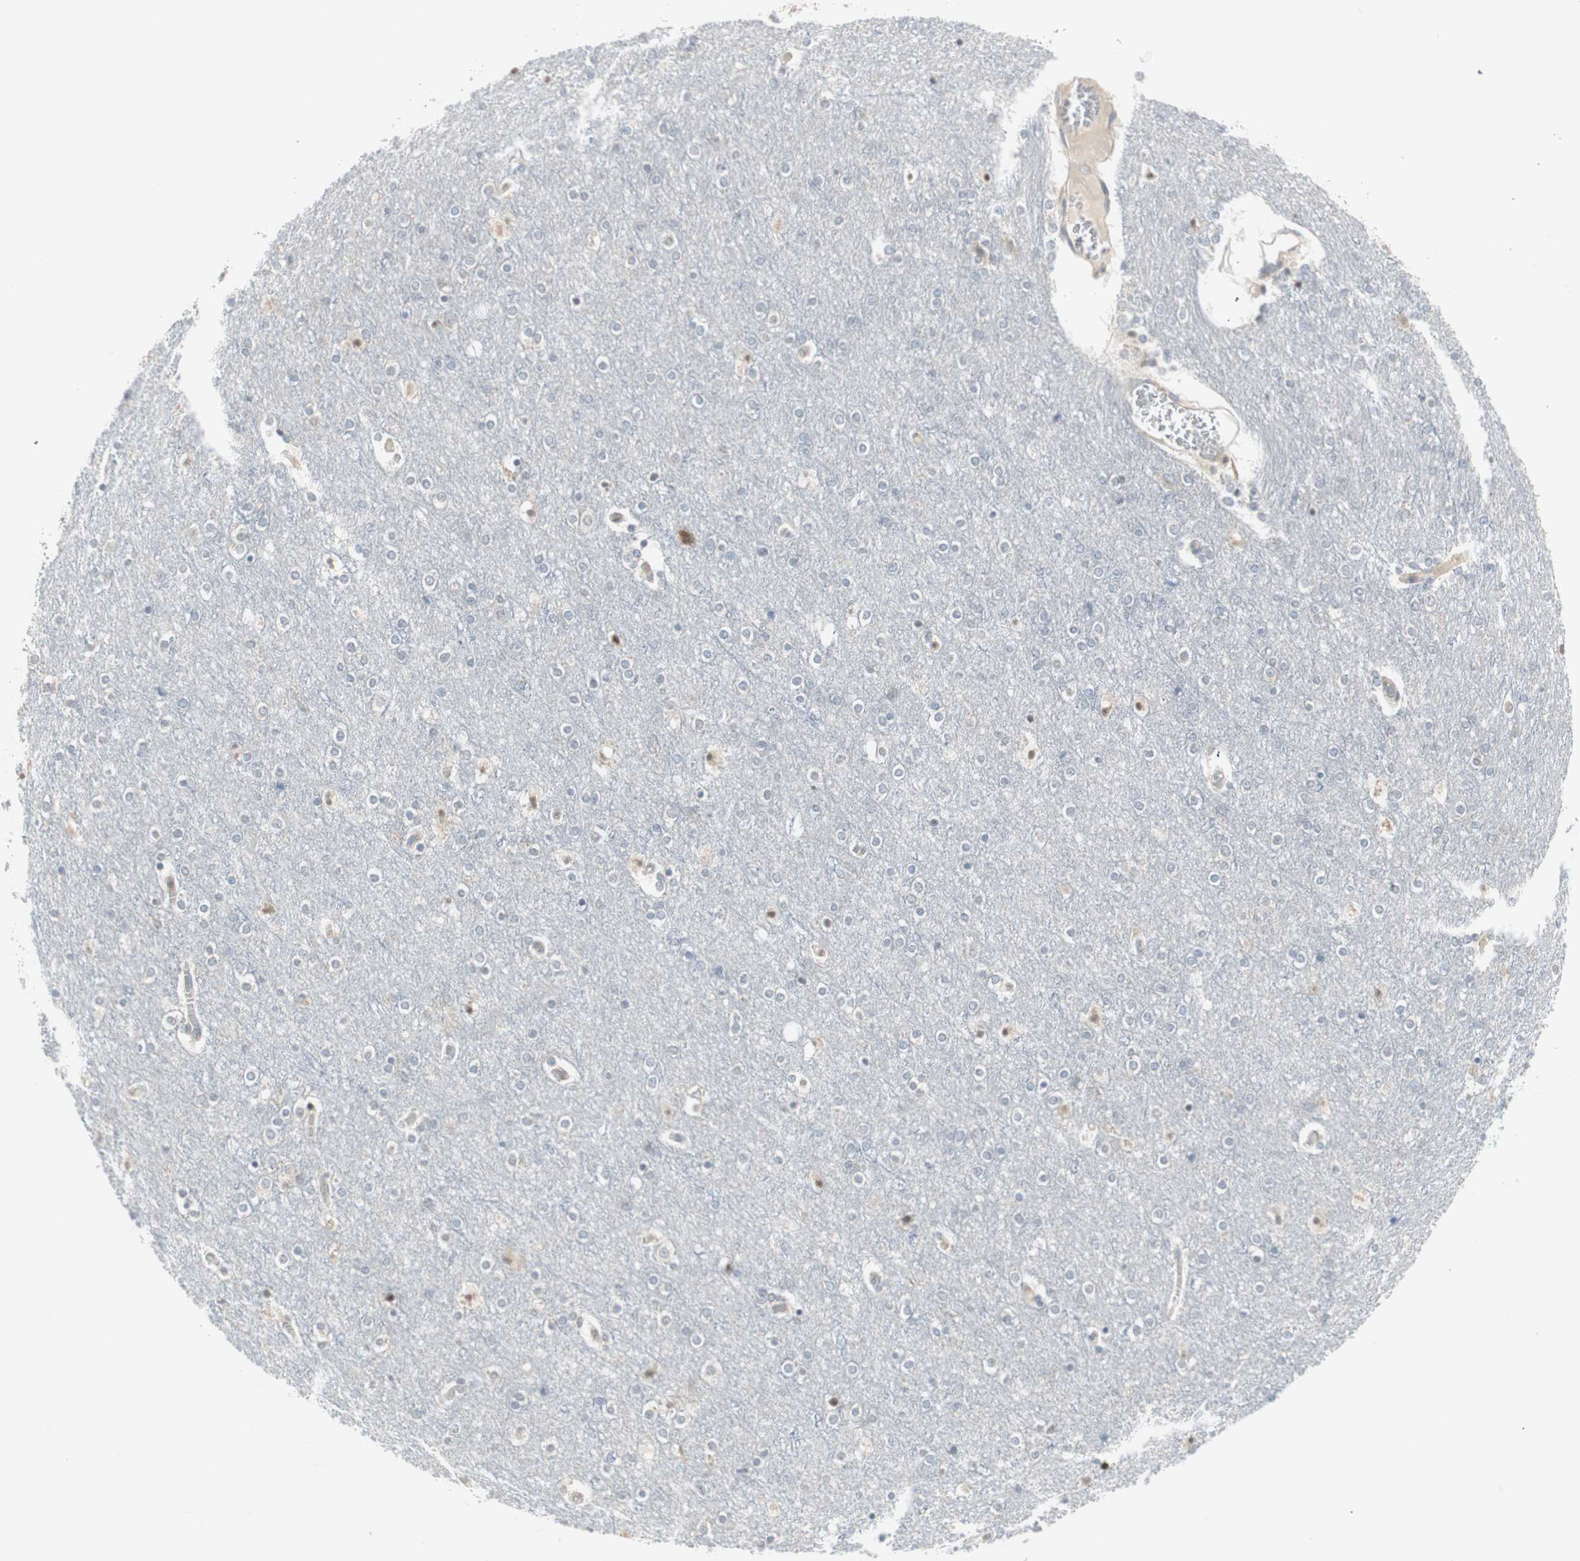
{"staining": {"intensity": "weak", "quantity": "25%-75%", "location": "cytoplasmic/membranous"}, "tissue": "cerebral cortex", "cell_type": "Endothelial cells", "image_type": "normal", "snomed": [{"axis": "morphology", "description": "Normal tissue, NOS"}, {"axis": "topography", "description": "Cerebral cortex"}], "caption": "Brown immunohistochemical staining in unremarkable cerebral cortex reveals weak cytoplasmic/membranous staining in about 25%-75% of endothelial cells. (Stains: DAB (3,3'-diaminobenzidine) in brown, nuclei in blue, Microscopy: brightfield microscopy at high magnification).", "gene": "ZFP36", "patient": {"sex": "female", "age": 54}}